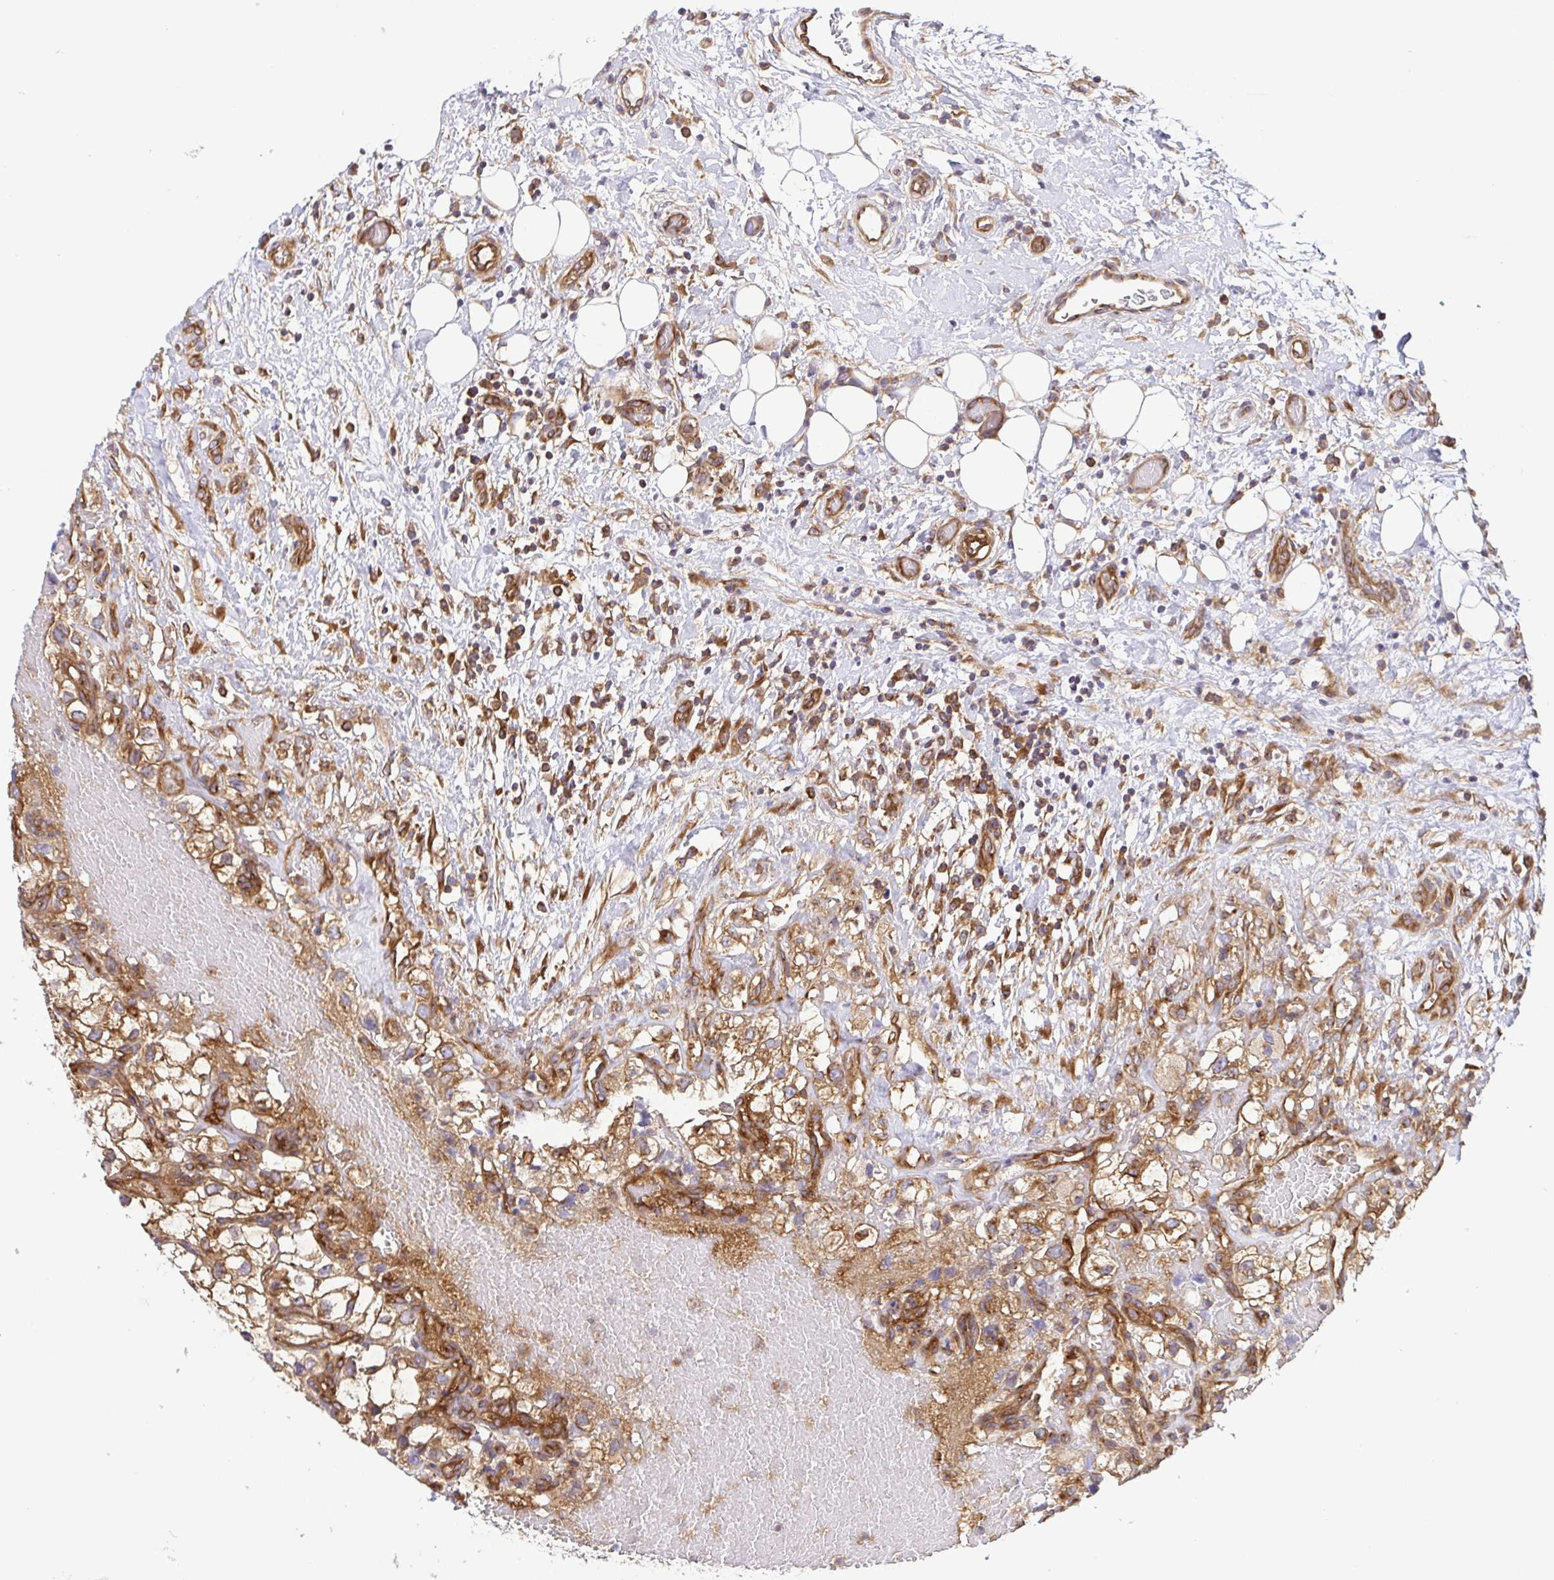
{"staining": {"intensity": "moderate", "quantity": ">75%", "location": "cytoplasmic/membranous"}, "tissue": "renal cancer", "cell_type": "Tumor cells", "image_type": "cancer", "snomed": [{"axis": "morphology", "description": "Adenocarcinoma, NOS"}, {"axis": "topography", "description": "Kidney"}], "caption": "Renal adenocarcinoma tissue demonstrates moderate cytoplasmic/membranous expression in about >75% of tumor cells, visualized by immunohistochemistry.", "gene": "KIF5B", "patient": {"sex": "male", "age": 59}}